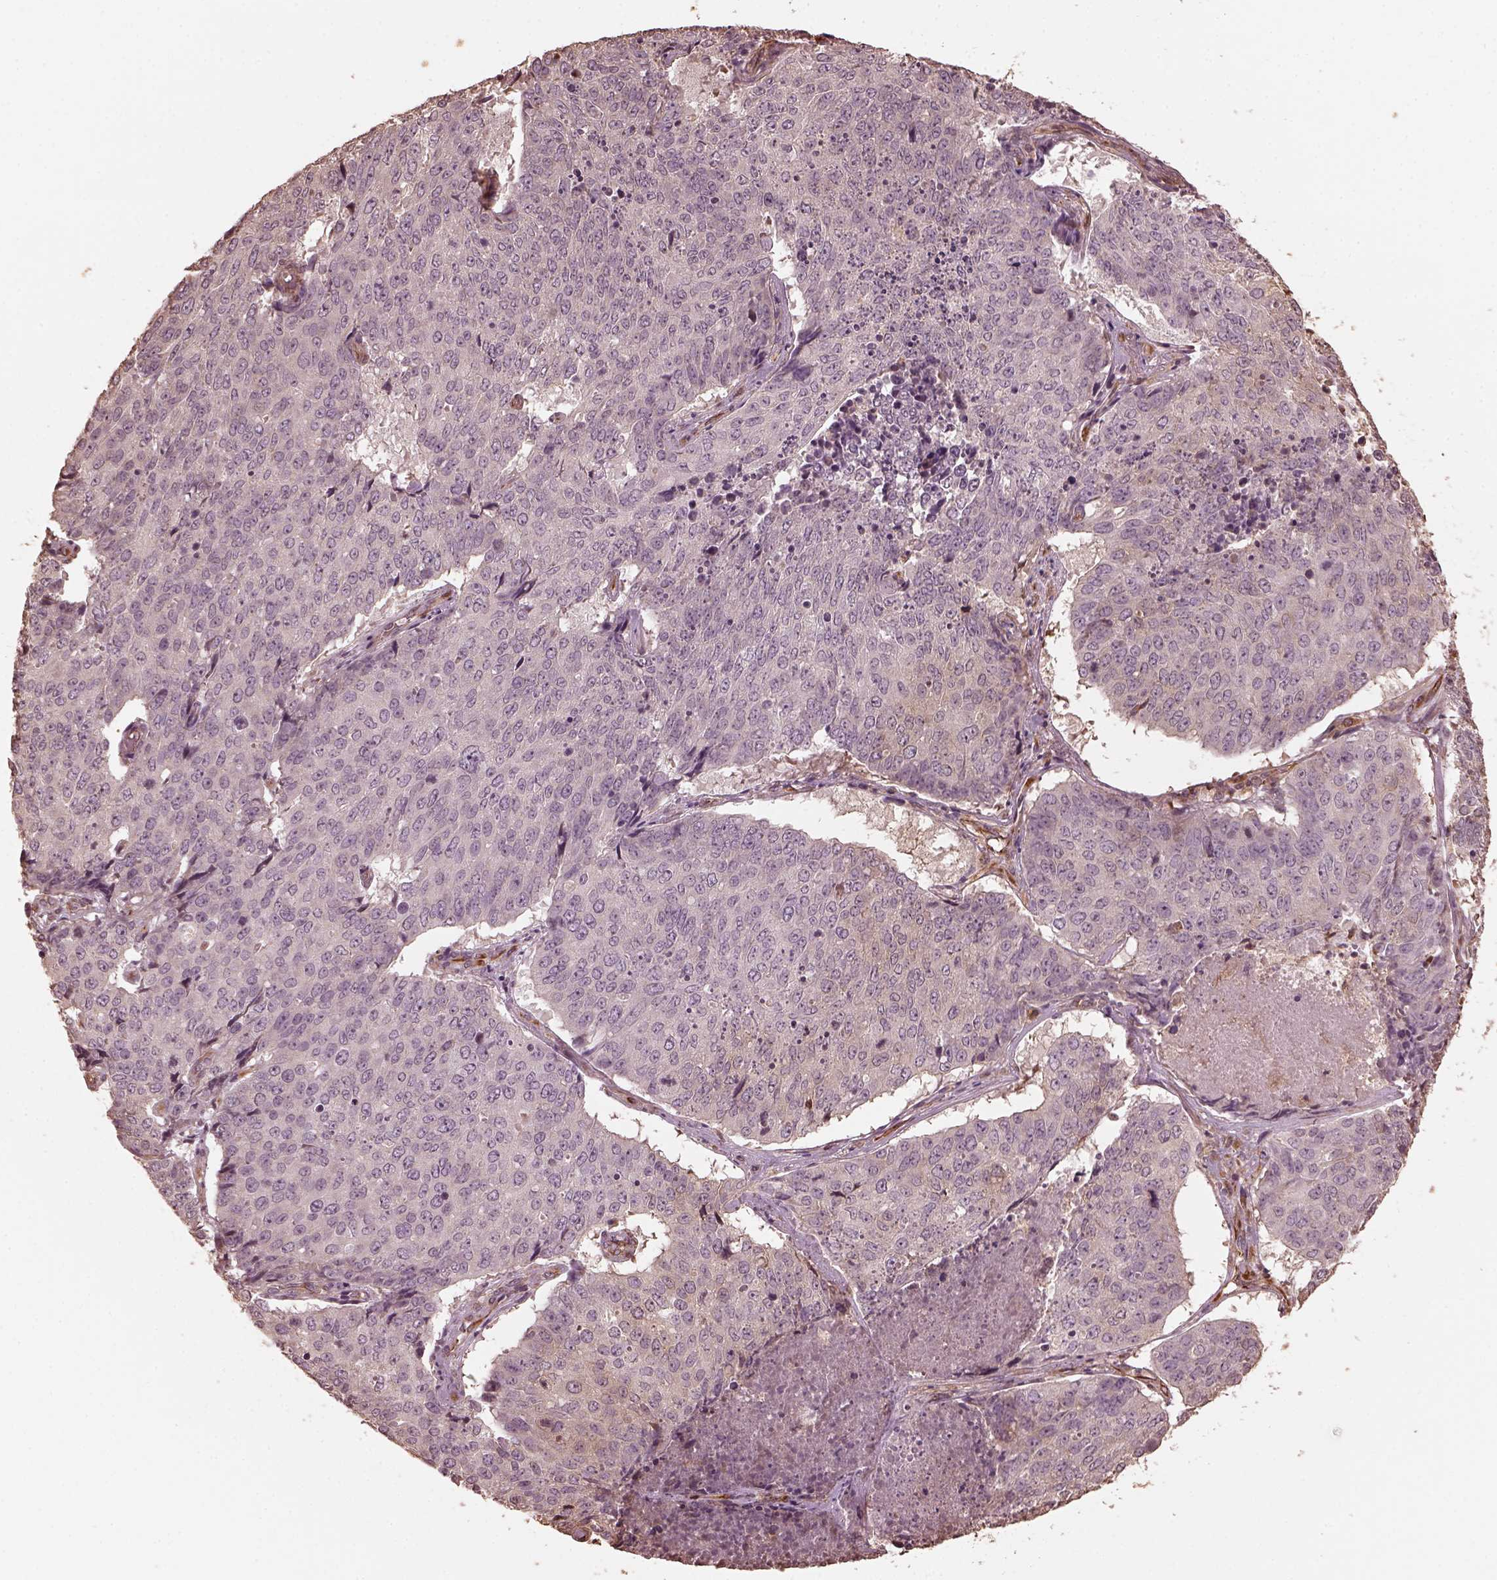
{"staining": {"intensity": "negative", "quantity": "none", "location": "none"}, "tissue": "lung cancer", "cell_type": "Tumor cells", "image_type": "cancer", "snomed": [{"axis": "morphology", "description": "Normal tissue, NOS"}, {"axis": "morphology", "description": "Squamous cell carcinoma, NOS"}, {"axis": "topography", "description": "Bronchus"}, {"axis": "topography", "description": "Lung"}], "caption": "Protein analysis of lung squamous cell carcinoma demonstrates no significant staining in tumor cells. Brightfield microscopy of immunohistochemistry (IHC) stained with DAB (brown) and hematoxylin (blue), captured at high magnification.", "gene": "GTPBP1", "patient": {"sex": "male", "age": 64}}